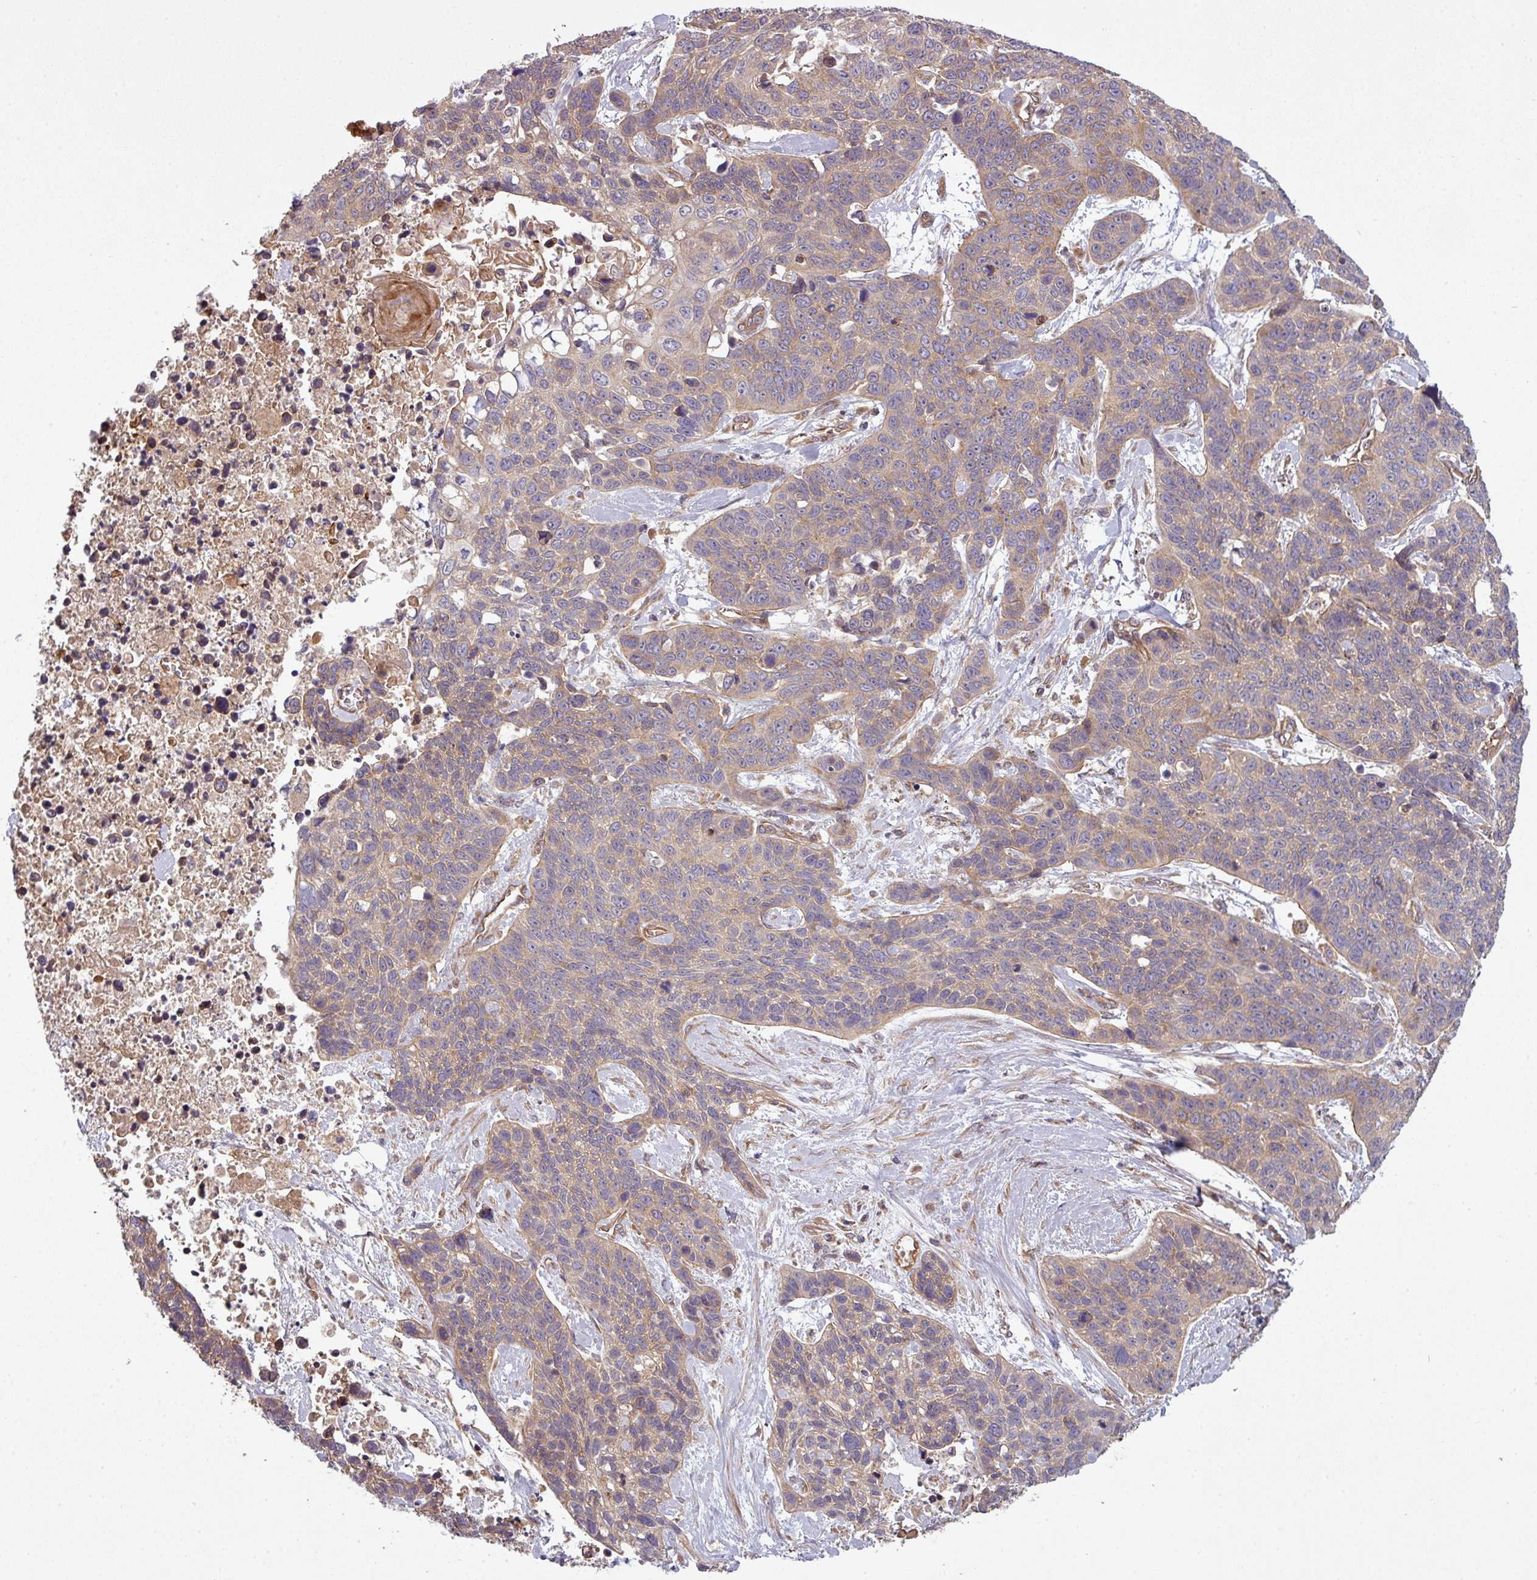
{"staining": {"intensity": "weak", "quantity": ">75%", "location": "cytoplasmic/membranous"}, "tissue": "lung cancer", "cell_type": "Tumor cells", "image_type": "cancer", "snomed": [{"axis": "morphology", "description": "Squamous cell carcinoma, NOS"}, {"axis": "topography", "description": "Lung"}], "caption": "This micrograph demonstrates immunohistochemistry (IHC) staining of human squamous cell carcinoma (lung), with low weak cytoplasmic/membranous staining in approximately >75% of tumor cells.", "gene": "SNRNP25", "patient": {"sex": "male", "age": 62}}